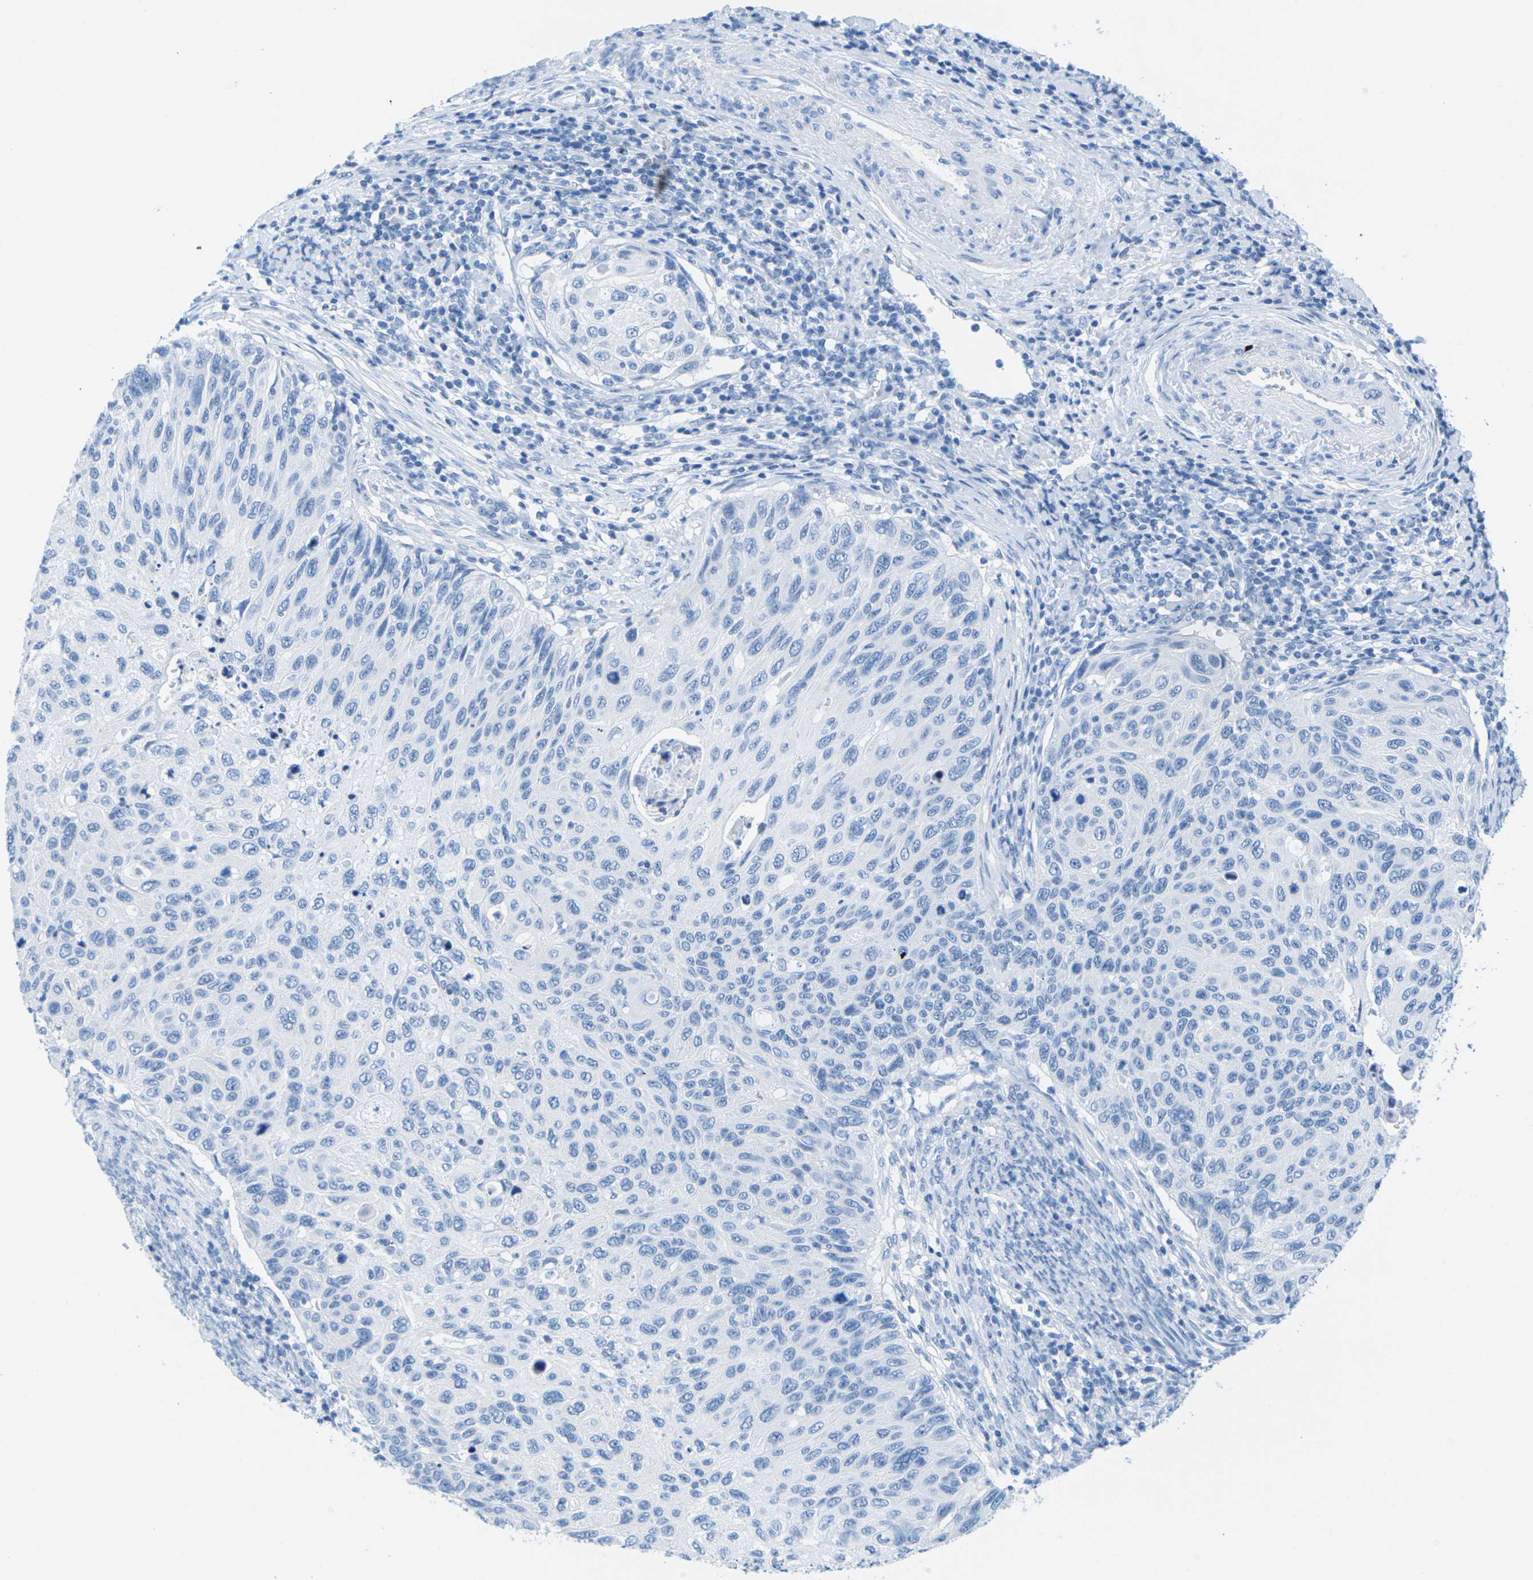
{"staining": {"intensity": "negative", "quantity": "none", "location": "none"}, "tissue": "cervical cancer", "cell_type": "Tumor cells", "image_type": "cancer", "snomed": [{"axis": "morphology", "description": "Squamous cell carcinoma, NOS"}, {"axis": "topography", "description": "Cervix"}], "caption": "High power microscopy micrograph of an immunohistochemistry (IHC) micrograph of cervical cancer (squamous cell carcinoma), revealing no significant staining in tumor cells.", "gene": "SLC12A1", "patient": {"sex": "female", "age": 70}}